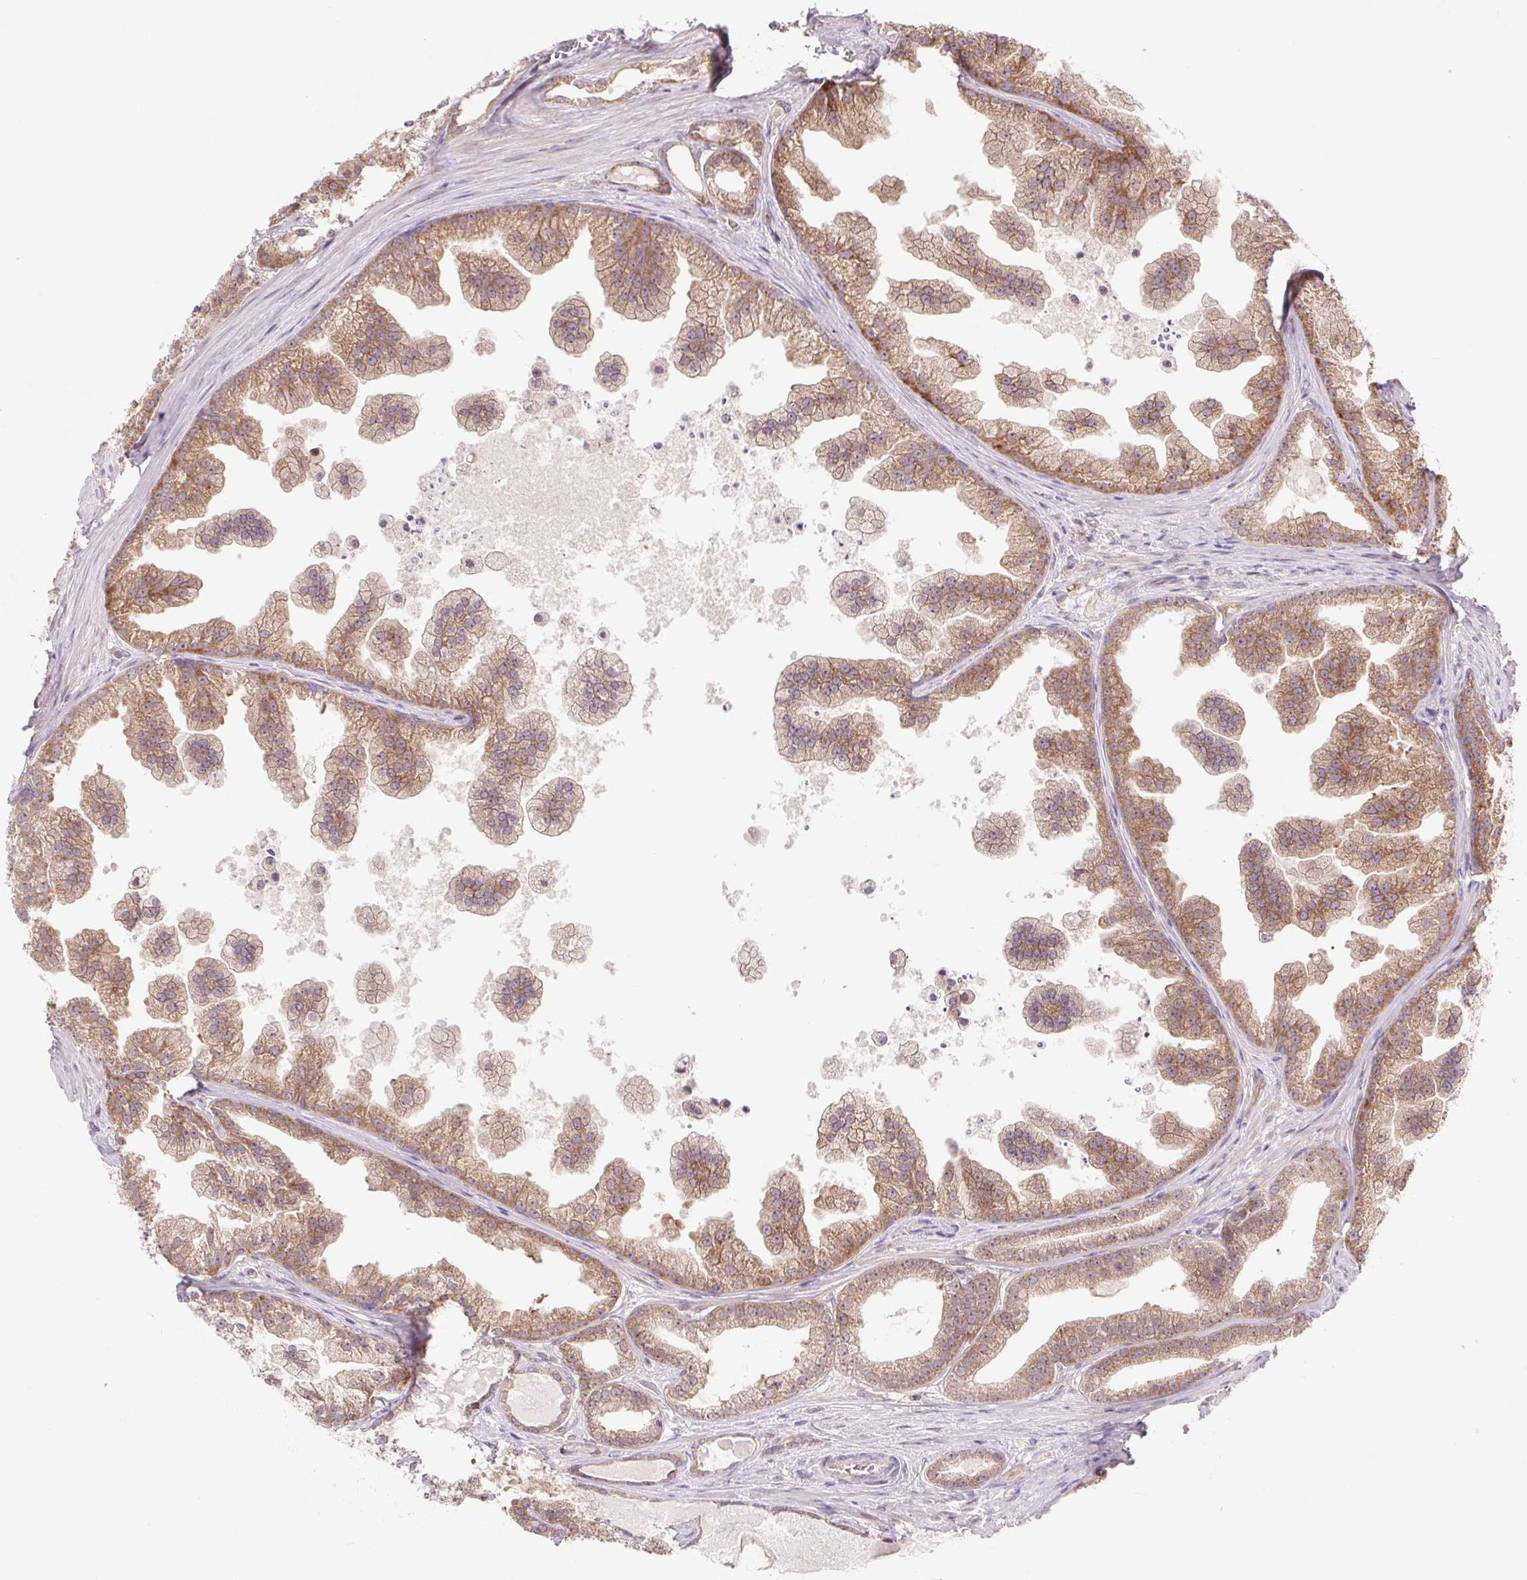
{"staining": {"intensity": "moderate", "quantity": ">75%", "location": "cytoplasmic/membranous"}, "tissue": "prostate cancer", "cell_type": "Tumor cells", "image_type": "cancer", "snomed": [{"axis": "morphology", "description": "Adenocarcinoma, Low grade"}, {"axis": "topography", "description": "Prostate"}], "caption": "A brown stain highlights moderate cytoplasmic/membranous staining of a protein in prostate cancer tumor cells. The staining was performed using DAB to visualize the protein expression in brown, while the nuclei were stained in blue with hematoxylin (Magnification: 20x).", "gene": "HFE", "patient": {"sex": "male", "age": 65}}